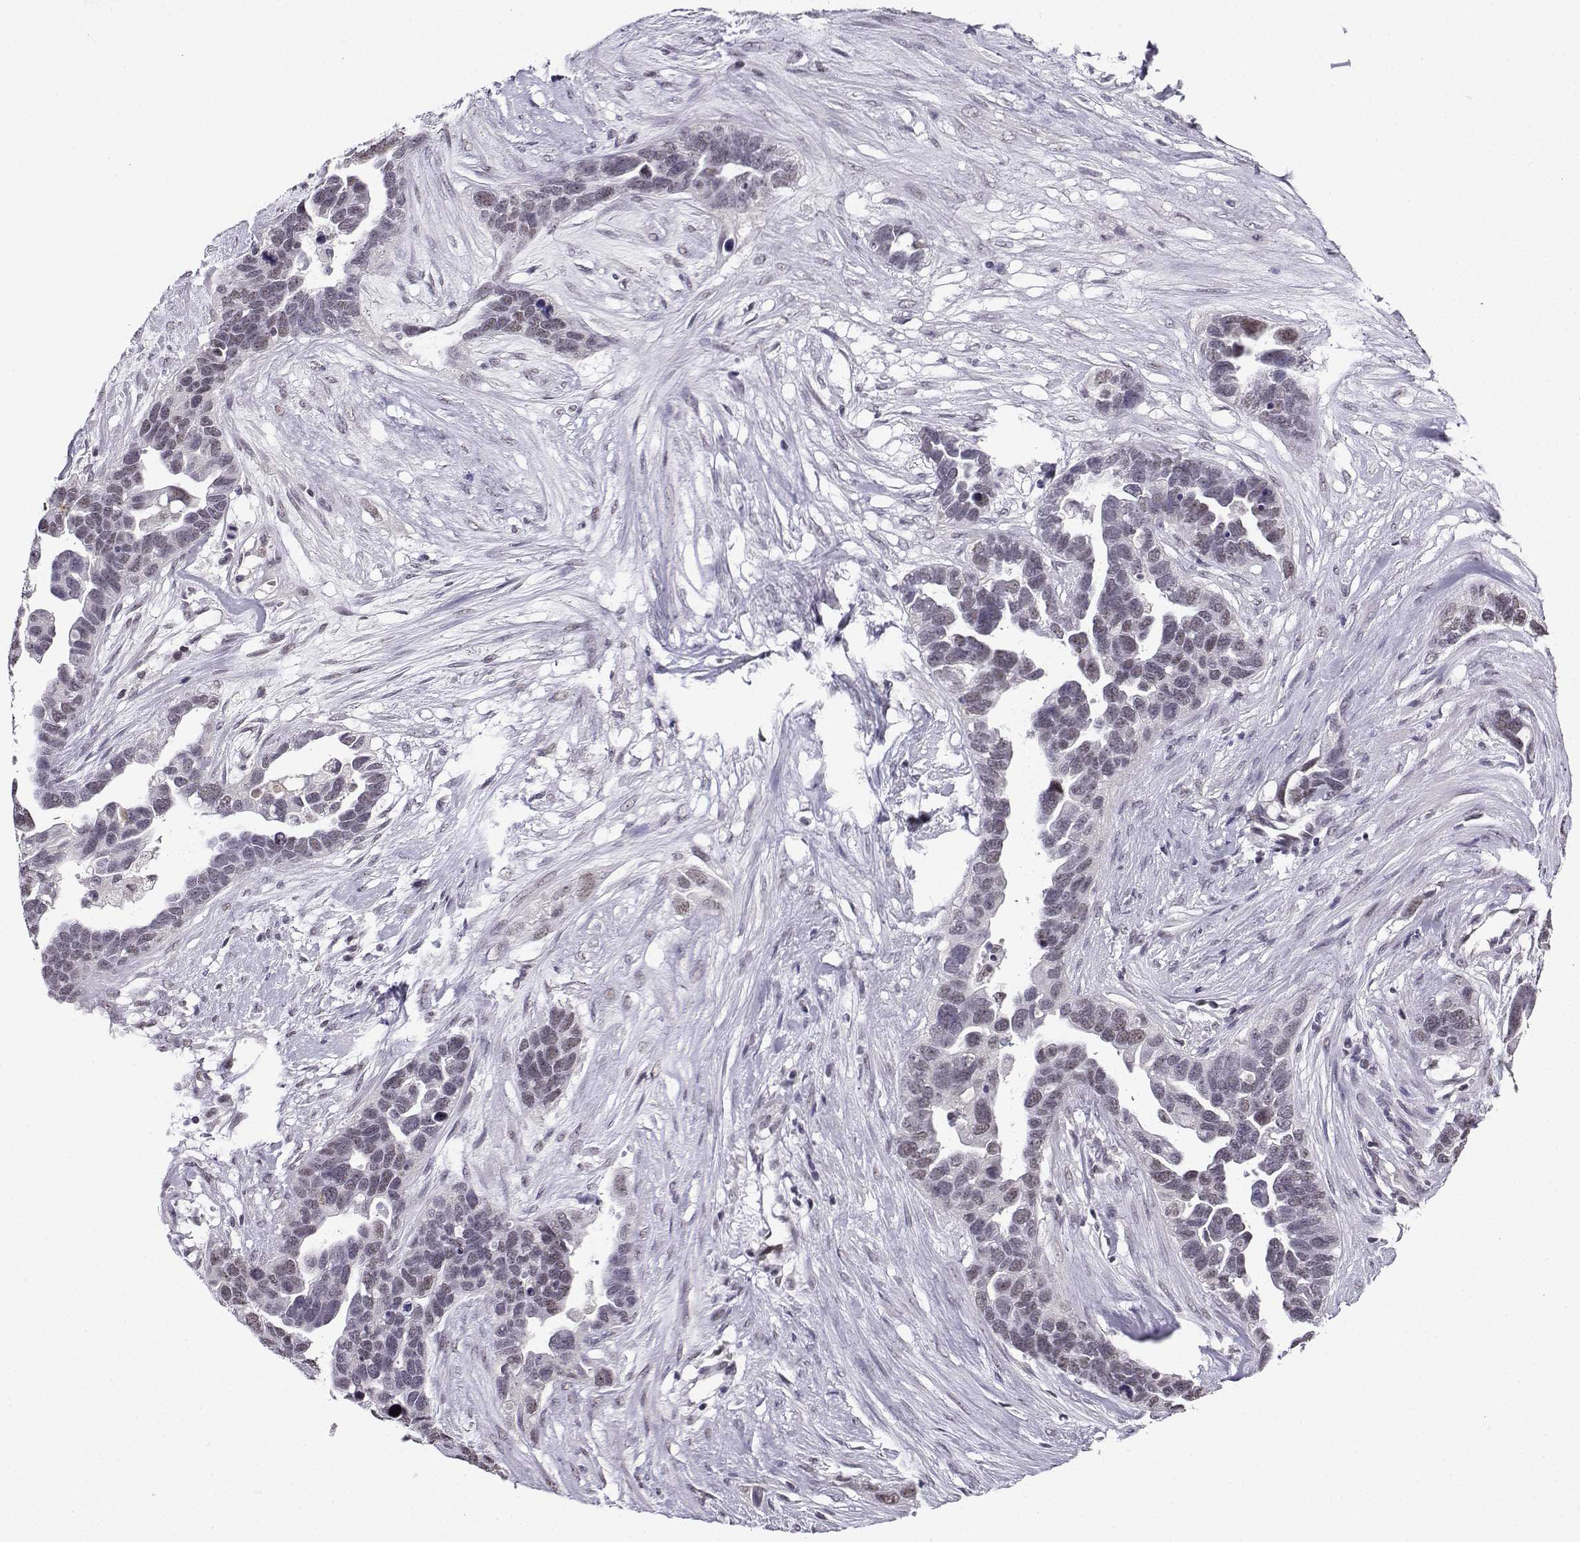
{"staining": {"intensity": "negative", "quantity": "none", "location": "none"}, "tissue": "ovarian cancer", "cell_type": "Tumor cells", "image_type": "cancer", "snomed": [{"axis": "morphology", "description": "Cystadenocarcinoma, serous, NOS"}, {"axis": "topography", "description": "Ovary"}], "caption": "High power microscopy micrograph of an immunohistochemistry micrograph of ovarian serous cystadenocarcinoma, revealing no significant expression in tumor cells.", "gene": "LRFN2", "patient": {"sex": "female", "age": 54}}